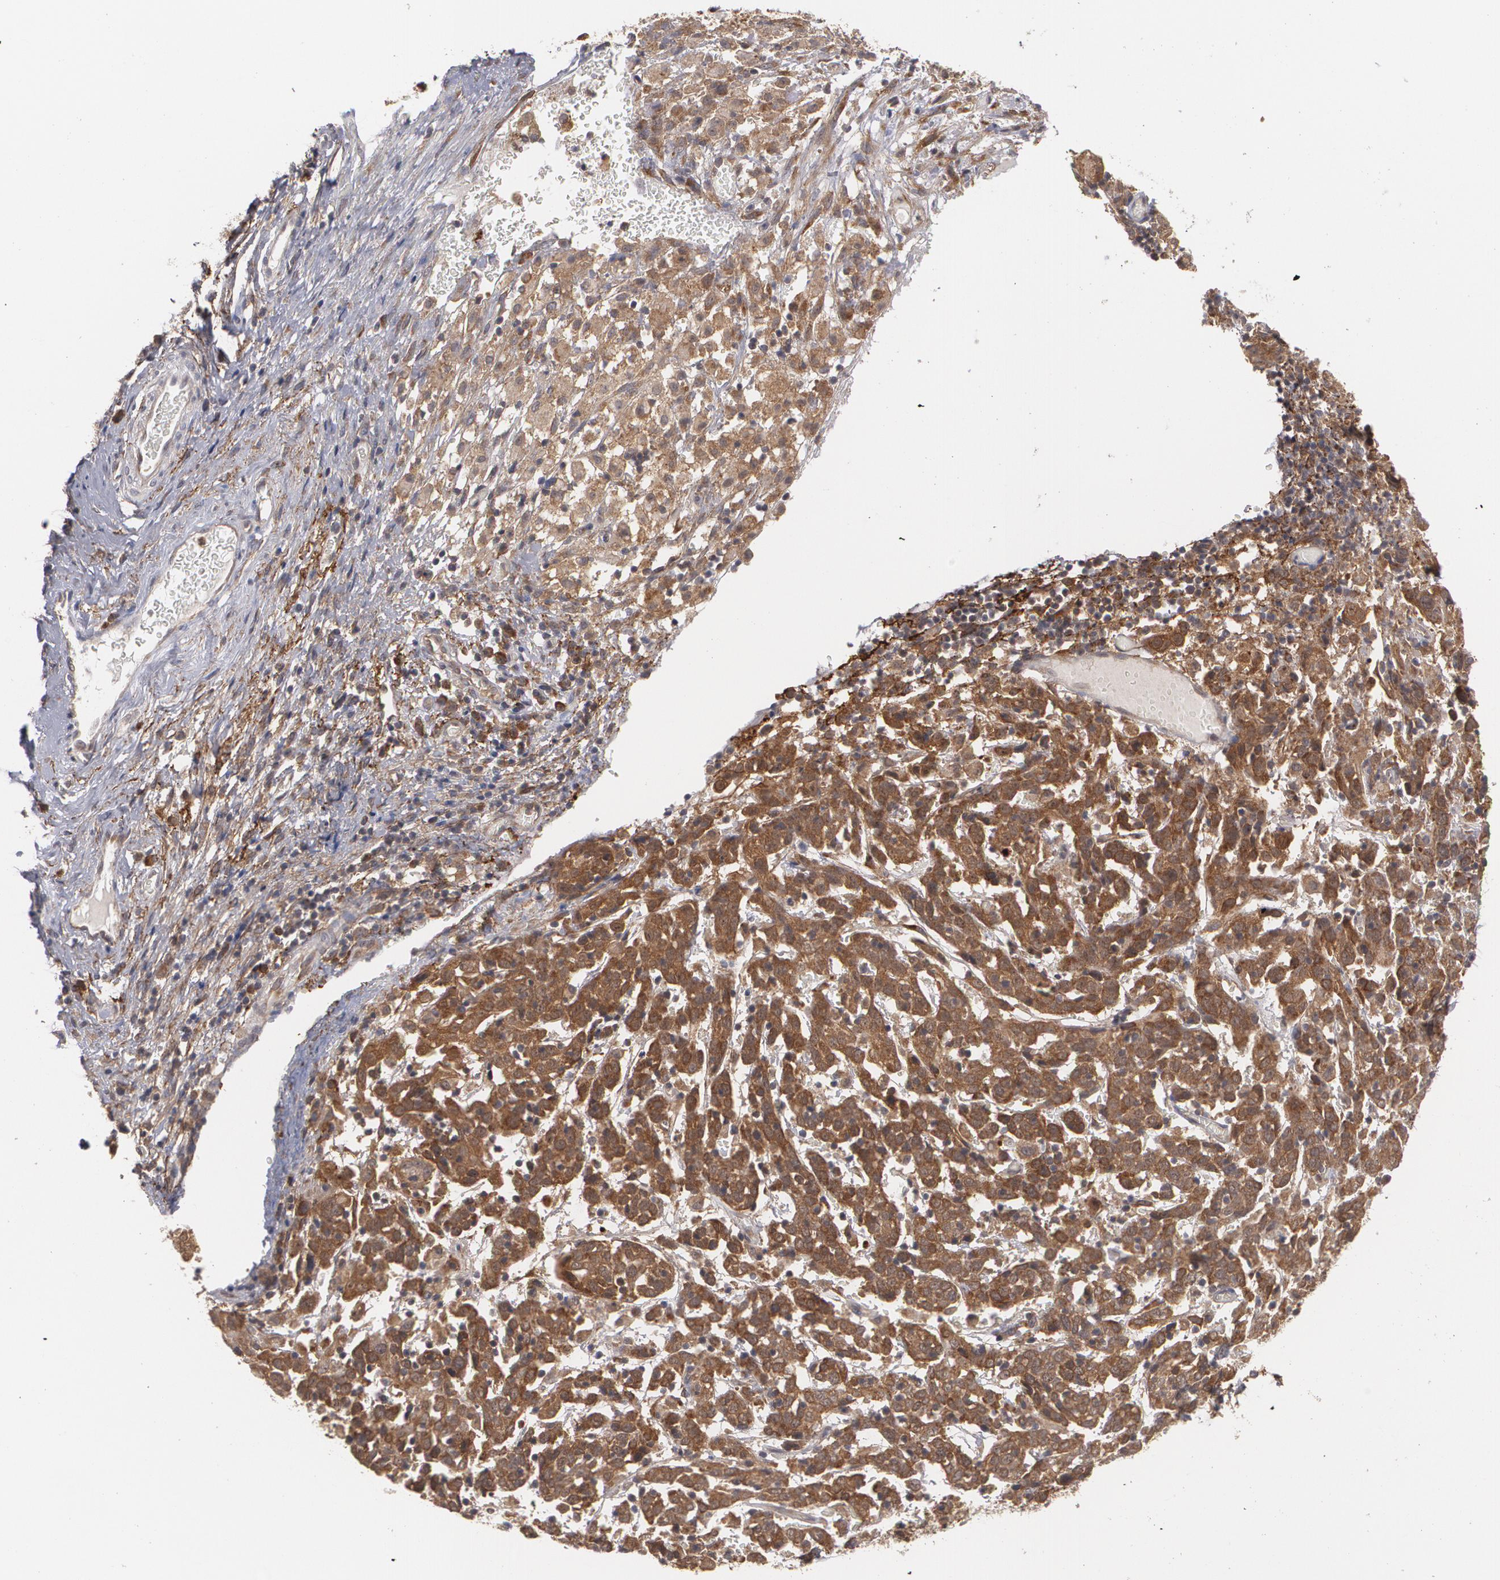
{"staining": {"intensity": "moderate", "quantity": ">75%", "location": "cytoplasmic/membranous"}, "tissue": "cervical cancer", "cell_type": "Tumor cells", "image_type": "cancer", "snomed": [{"axis": "morphology", "description": "Normal tissue, NOS"}, {"axis": "morphology", "description": "Squamous cell carcinoma, NOS"}, {"axis": "topography", "description": "Cervix"}], "caption": "Immunohistochemistry of human cervical cancer reveals medium levels of moderate cytoplasmic/membranous staining in approximately >75% of tumor cells.", "gene": "BMP6", "patient": {"sex": "female", "age": 67}}